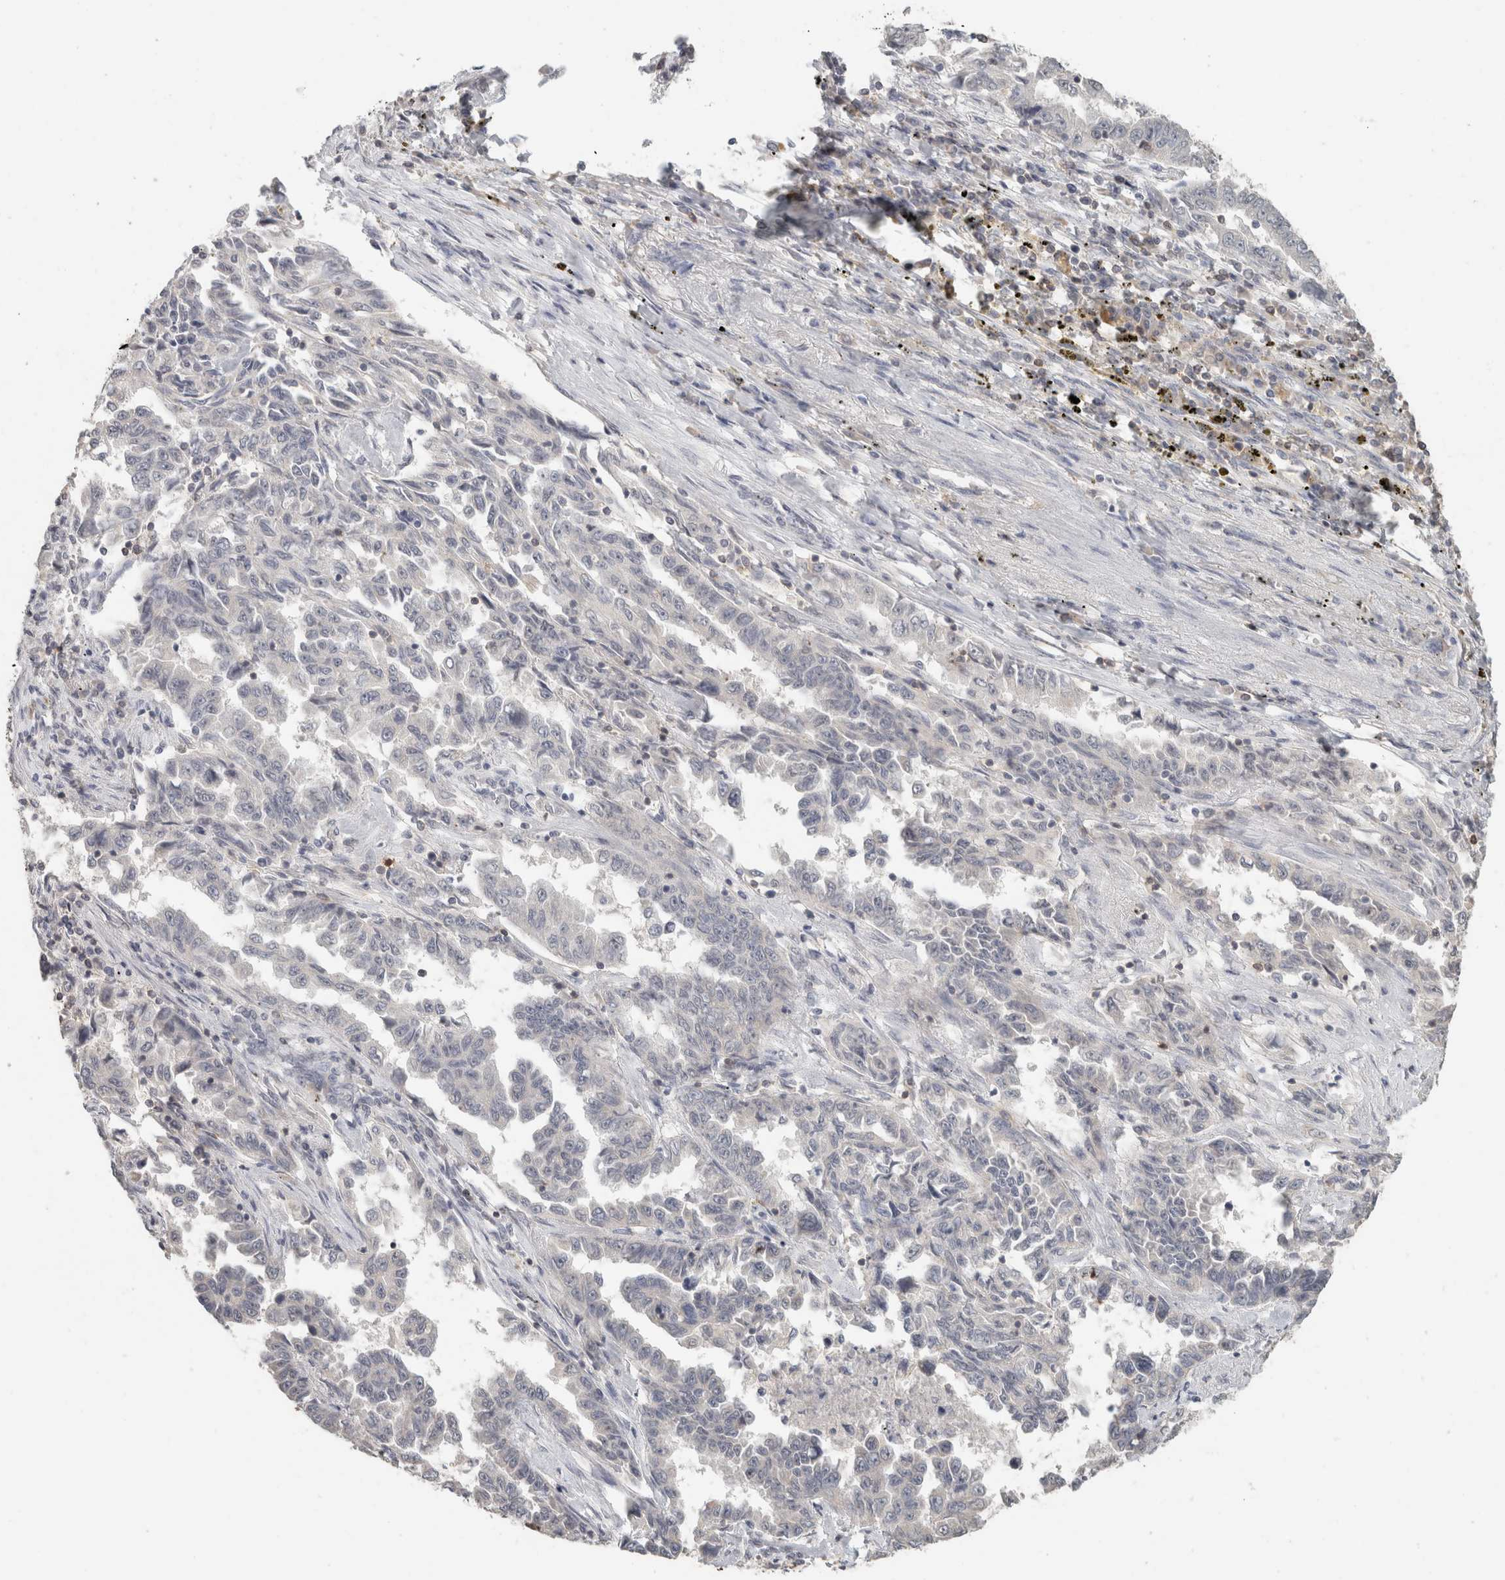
{"staining": {"intensity": "negative", "quantity": "none", "location": "none"}, "tissue": "lung cancer", "cell_type": "Tumor cells", "image_type": "cancer", "snomed": [{"axis": "morphology", "description": "Adenocarcinoma, NOS"}, {"axis": "topography", "description": "Lung"}], "caption": "Immunohistochemistry of adenocarcinoma (lung) displays no expression in tumor cells.", "gene": "TRAT1", "patient": {"sex": "female", "age": 51}}